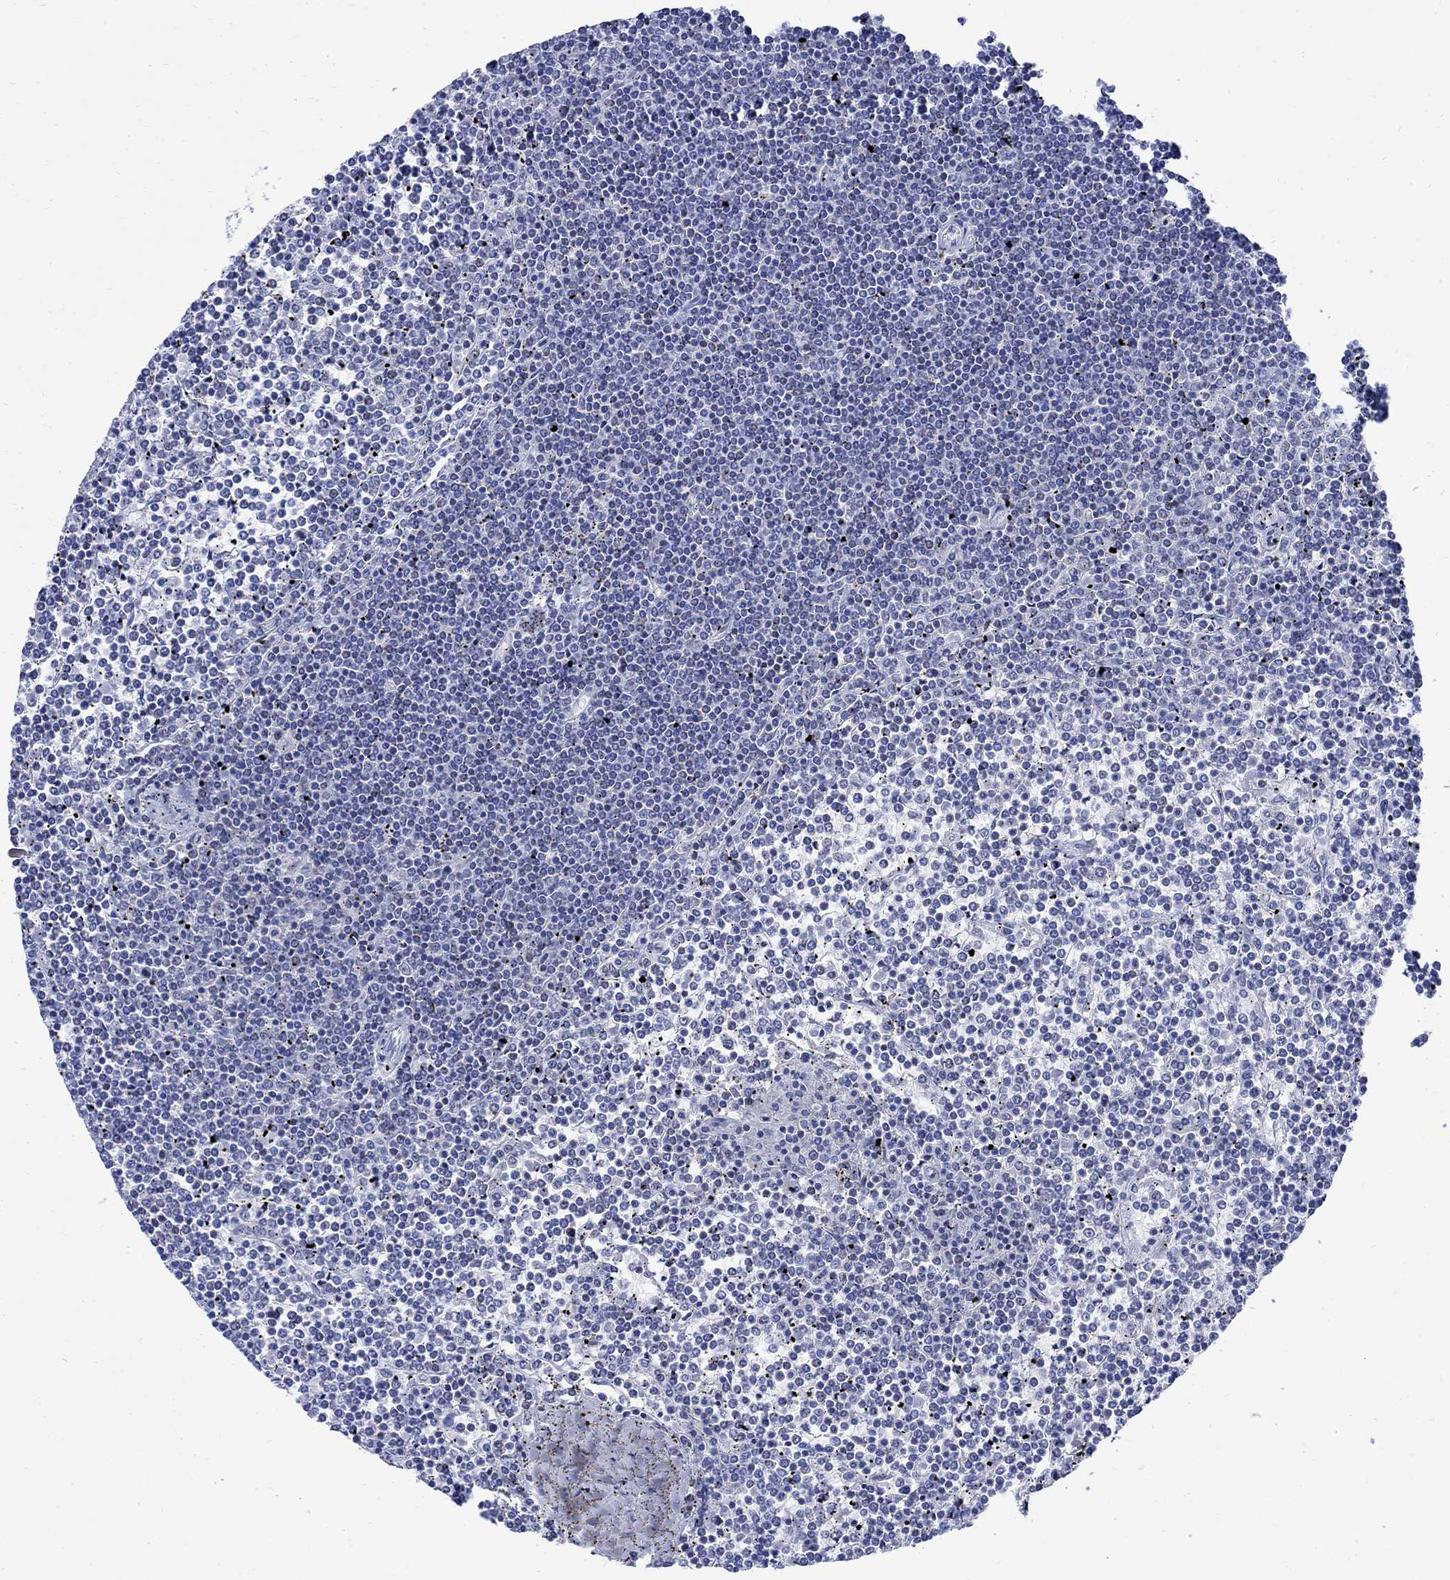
{"staining": {"intensity": "negative", "quantity": "none", "location": "none"}, "tissue": "lymphoma", "cell_type": "Tumor cells", "image_type": "cancer", "snomed": [{"axis": "morphology", "description": "Malignant lymphoma, non-Hodgkin's type, Low grade"}, {"axis": "topography", "description": "Spleen"}], "caption": "Photomicrograph shows no protein expression in tumor cells of lymphoma tissue.", "gene": "CPLX2", "patient": {"sex": "female", "age": 19}}